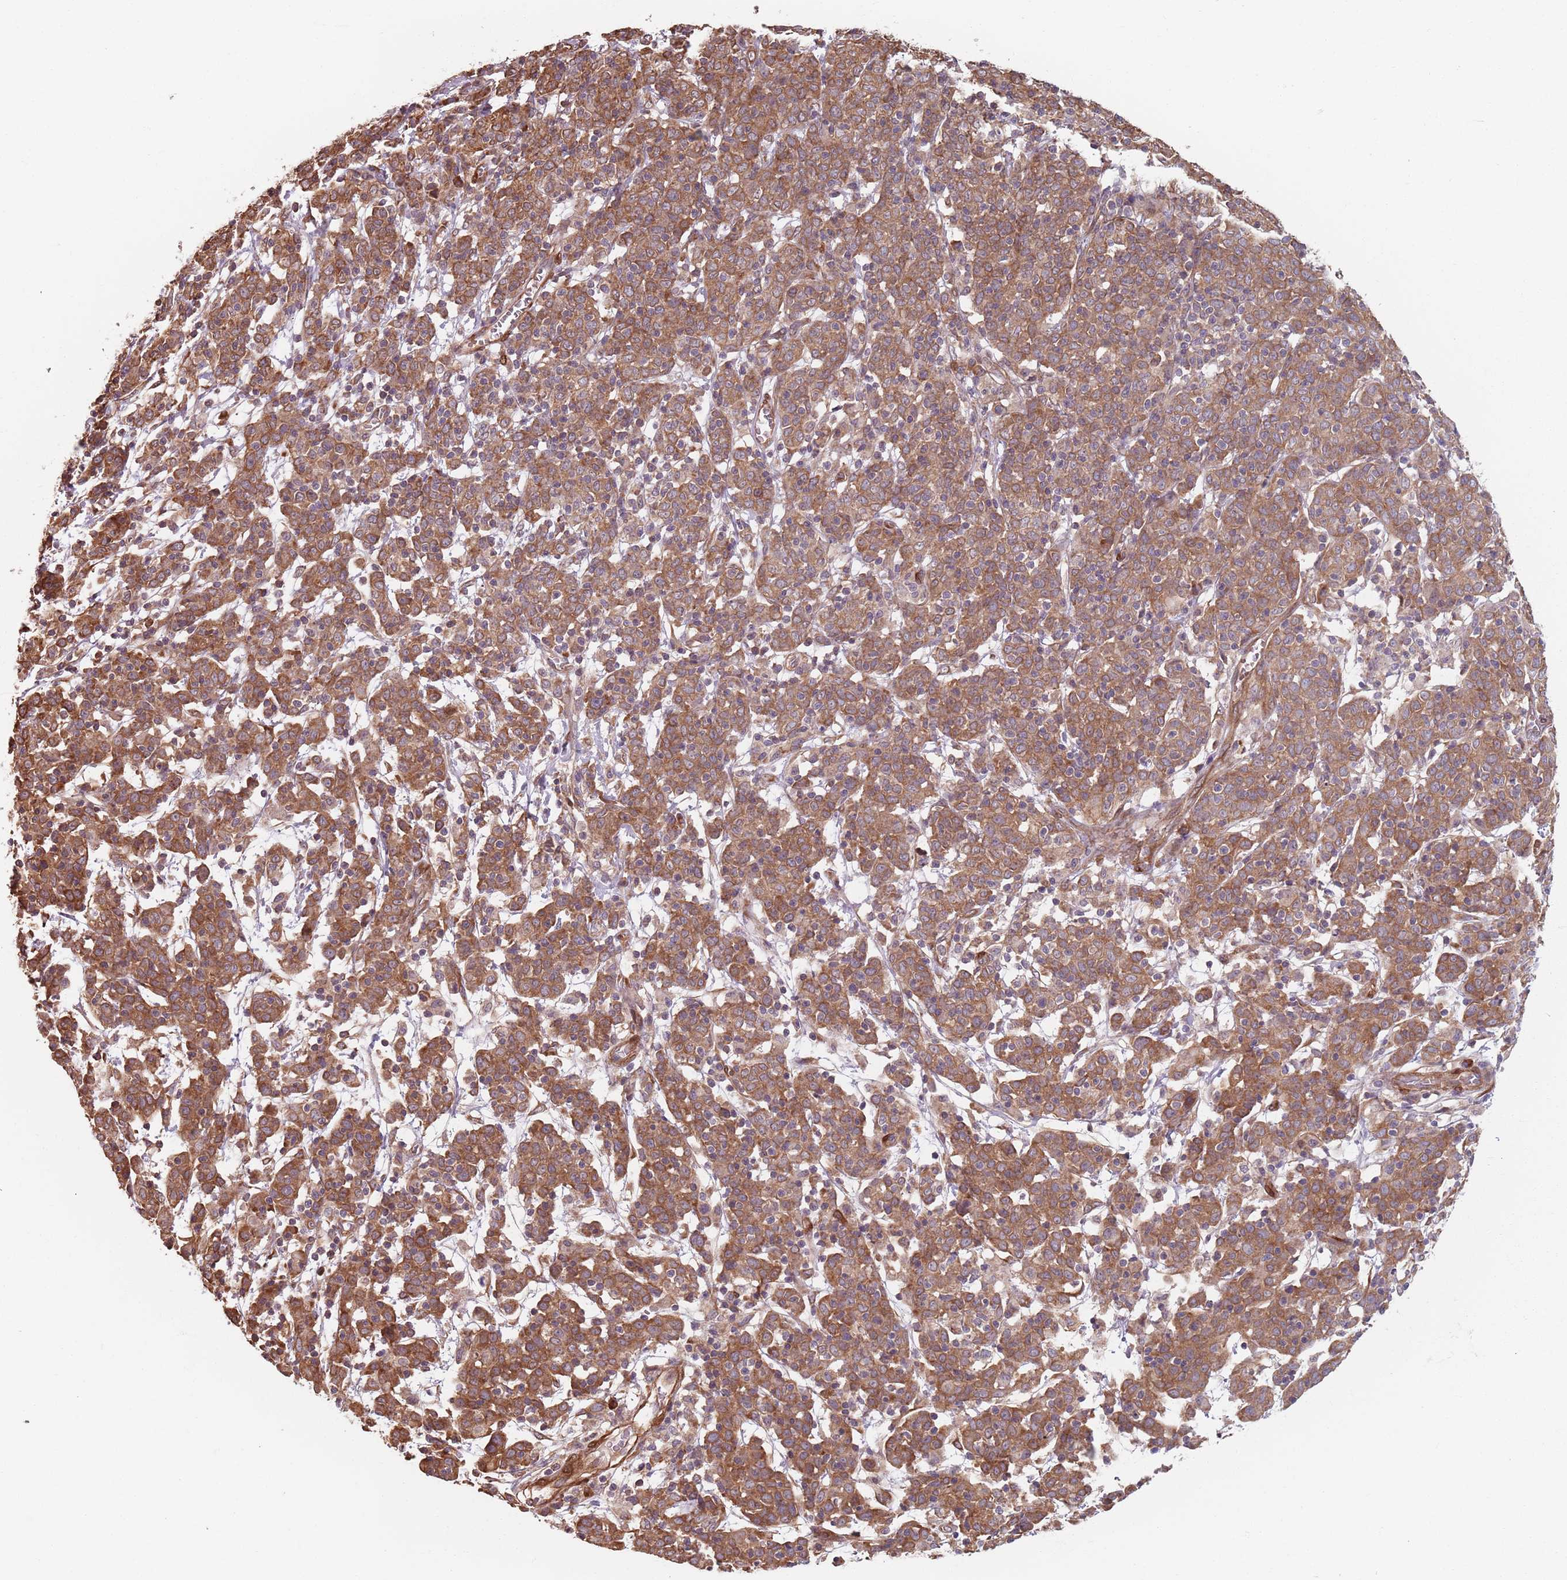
{"staining": {"intensity": "moderate", "quantity": ">75%", "location": "cytoplasmic/membranous"}, "tissue": "cervical cancer", "cell_type": "Tumor cells", "image_type": "cancer", "snomed": [{"axis": "morphology", "description": "Squamous cell carcinoma, NOS"}, {"axis": "topography", "description": "Cervix"}], "caption": "Approximately >75% of tumor cells in cervical cancer exhibit moderate cytoplasmic/membranous protein positivity as visualized by brown immunohistochemical staining.", "gene": "NOTCH3", "patient": {"sex": "female", "age": 67}}